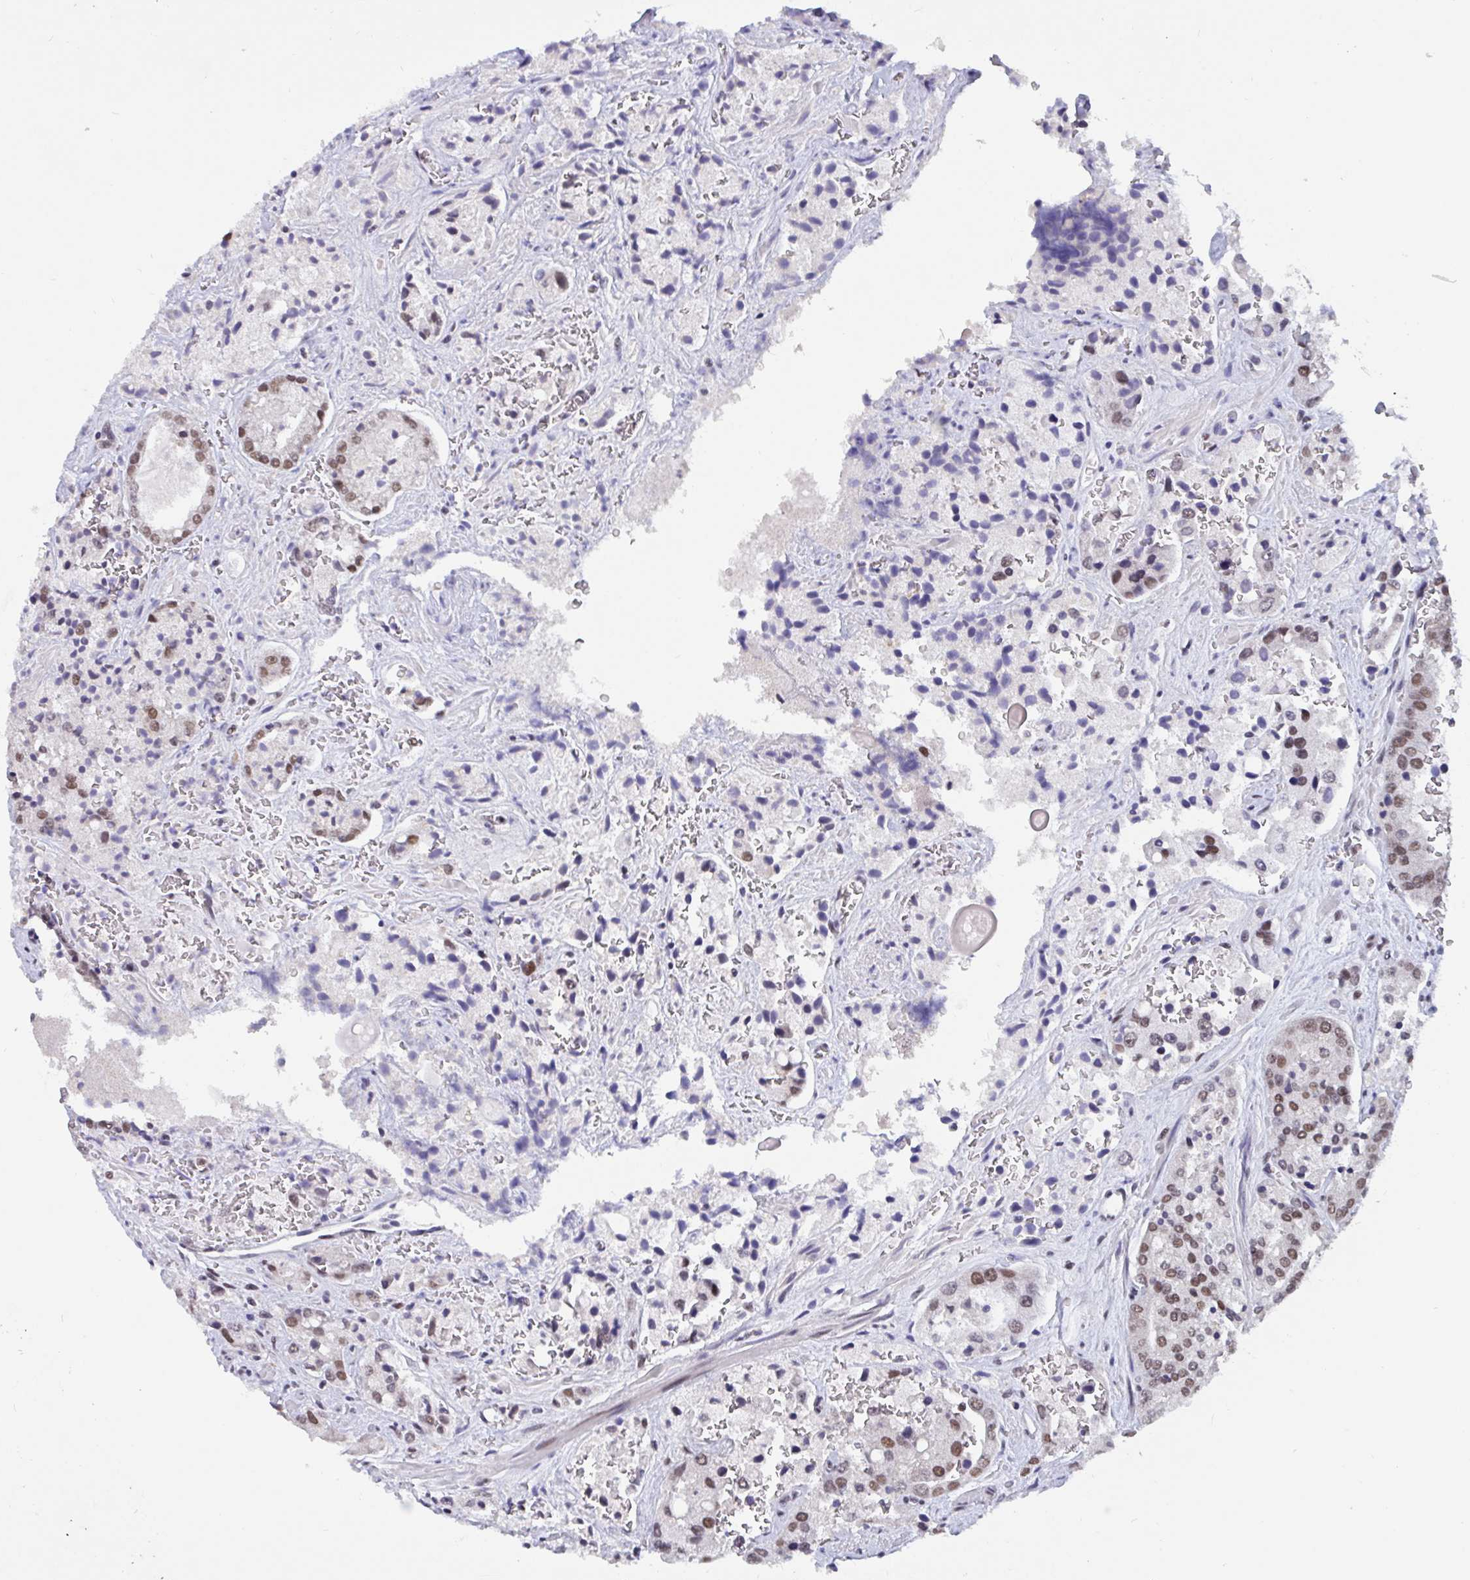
{"staining": {"intensity": "moderate", "quantity": "25%-75%", "location": "nuclear"}, "tissue": "prostate cancer", "cell_type": "Tumor cells", "image_type": "cancer", "snomed": [{"axis": "morphology", "description": "Normal tissue, NOS"}, {"axis": "morphology", "description": "Adenocarcinoma, High grade"}, {"axis": "topography", "description": "Prostate"}, {"axis": "topography", "description": "Peripheral nerve tissue"}], "caption": "DAB immunohistochemical staining of human prostate cancer displays moderate nuclear protein expression in about 25%-75% of tumor cells.", "gene": "PHF10", "patient": {"sex": "male", "age": 68}}